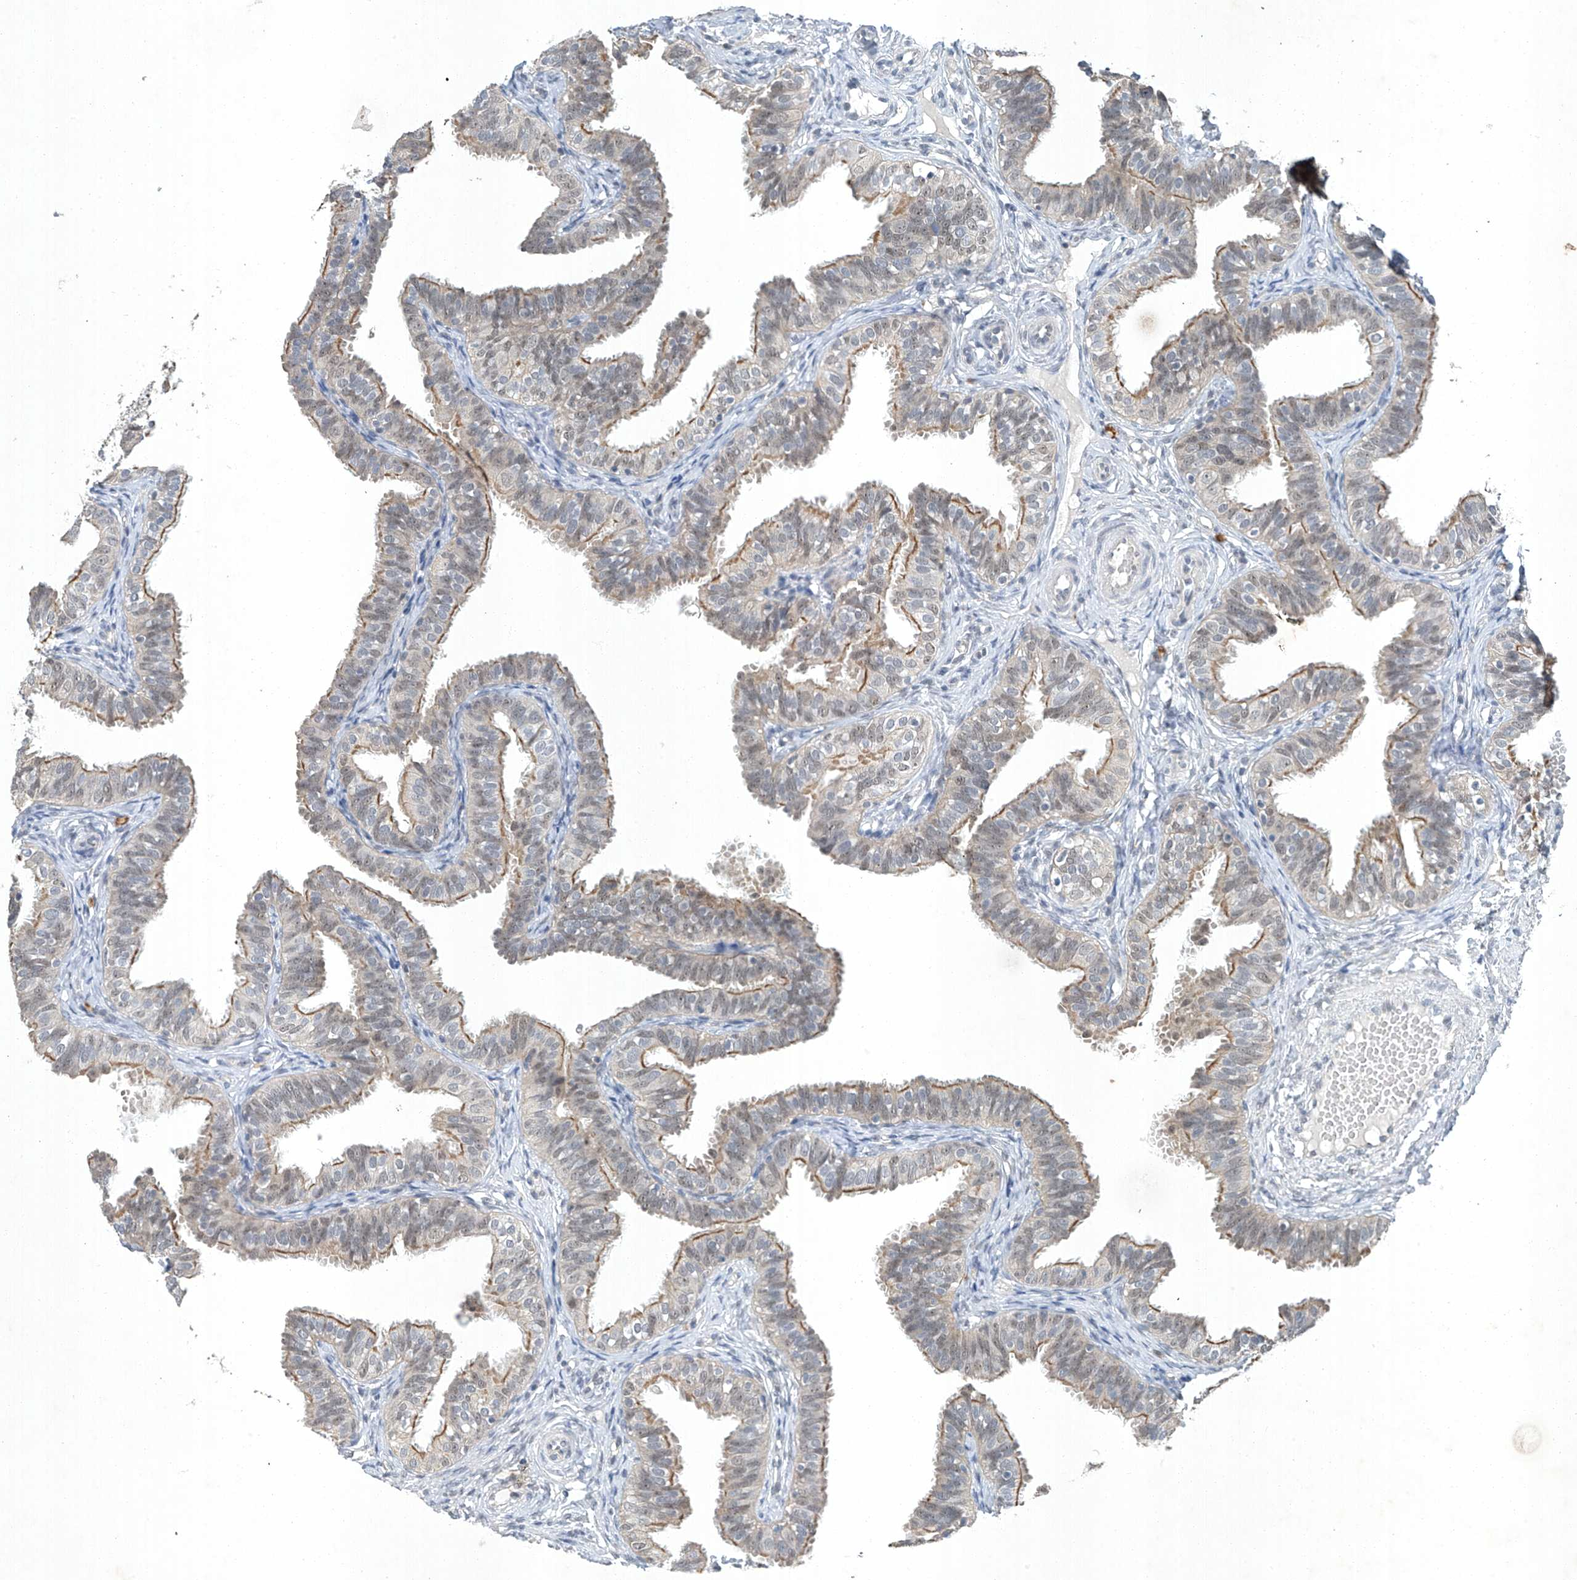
{"staining": {"intensity": "moderate", "quantity": "25%-75%", "location": "cytoplasmic/membranous,nuclear"}, "tissue": "fallopian tube", "cell_type": "Glandular cells", "image_type": "normal", "snomed": [{"axis": "morphology", "description": "Normal tissue, NOS"}, {"axis": "topography", "description": "Fallopian tube"}], "caption": "A medium amount of moderate cytoplasmic/membranous,nuclear positivity is seen in approximately 25%-75% of glandular cells in normal fallopian tube.", "gene": "TAF8", "patient": {"sex": "female", "age": 35}}